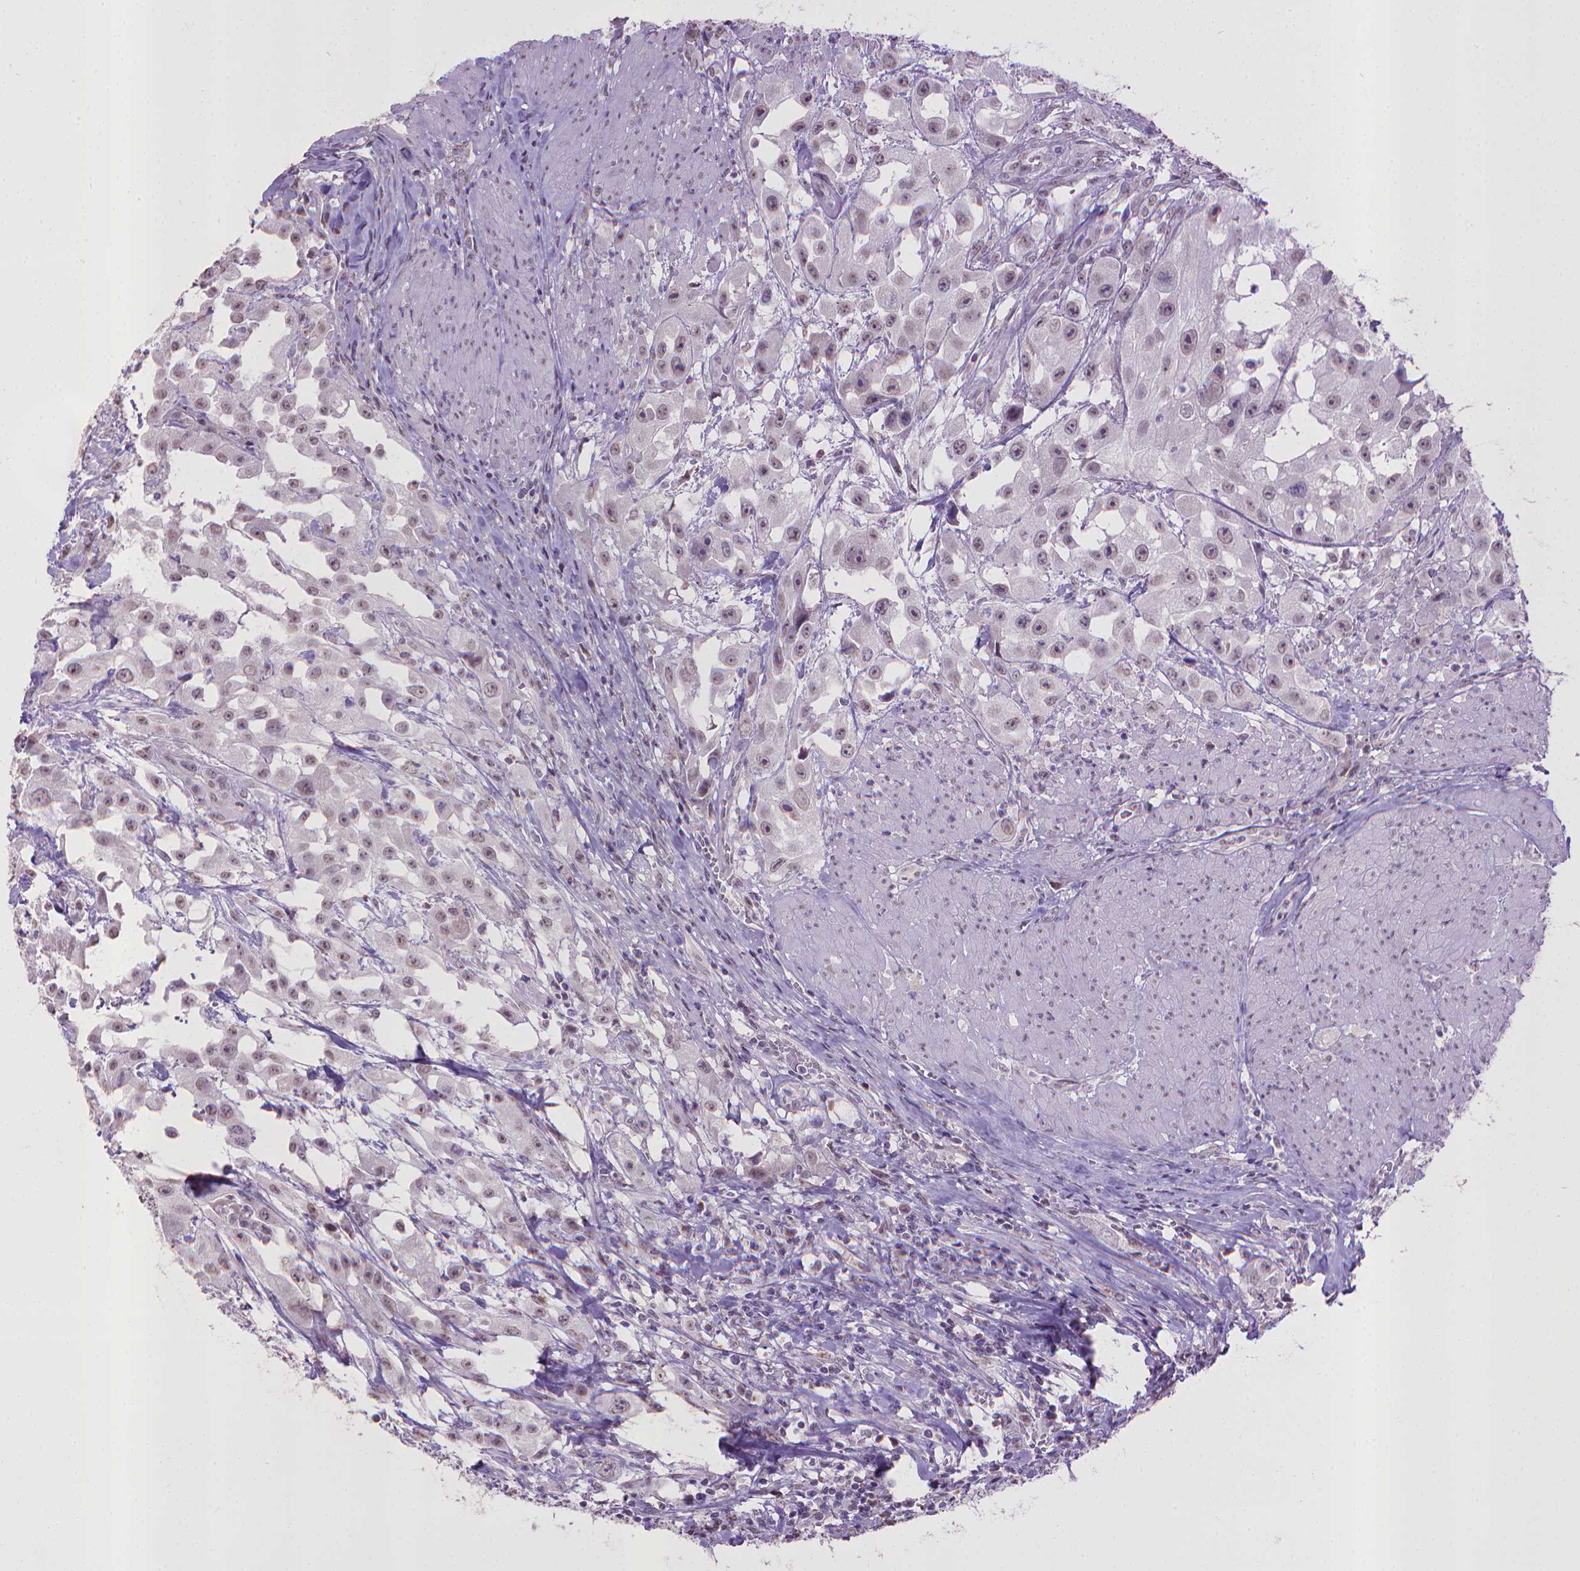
{"staining": {"intensity": "negative", "quantity": "none", "location": "none"}, "tissue": "urothelial cancer", "cell_type": "Tumor cells", "image_type": "cancer", "snomed": [{"axis": "morphology", "description": "Urothelial carcinoma, High grade"}, {"axis": "topography", "description": "Urinary bladder"}], "caption": "Urothelial cancer stained for a protein using IHC displays no staining tumor cells.", "gene": "KMO", "patient": {"sex": "male", "age": 79}}